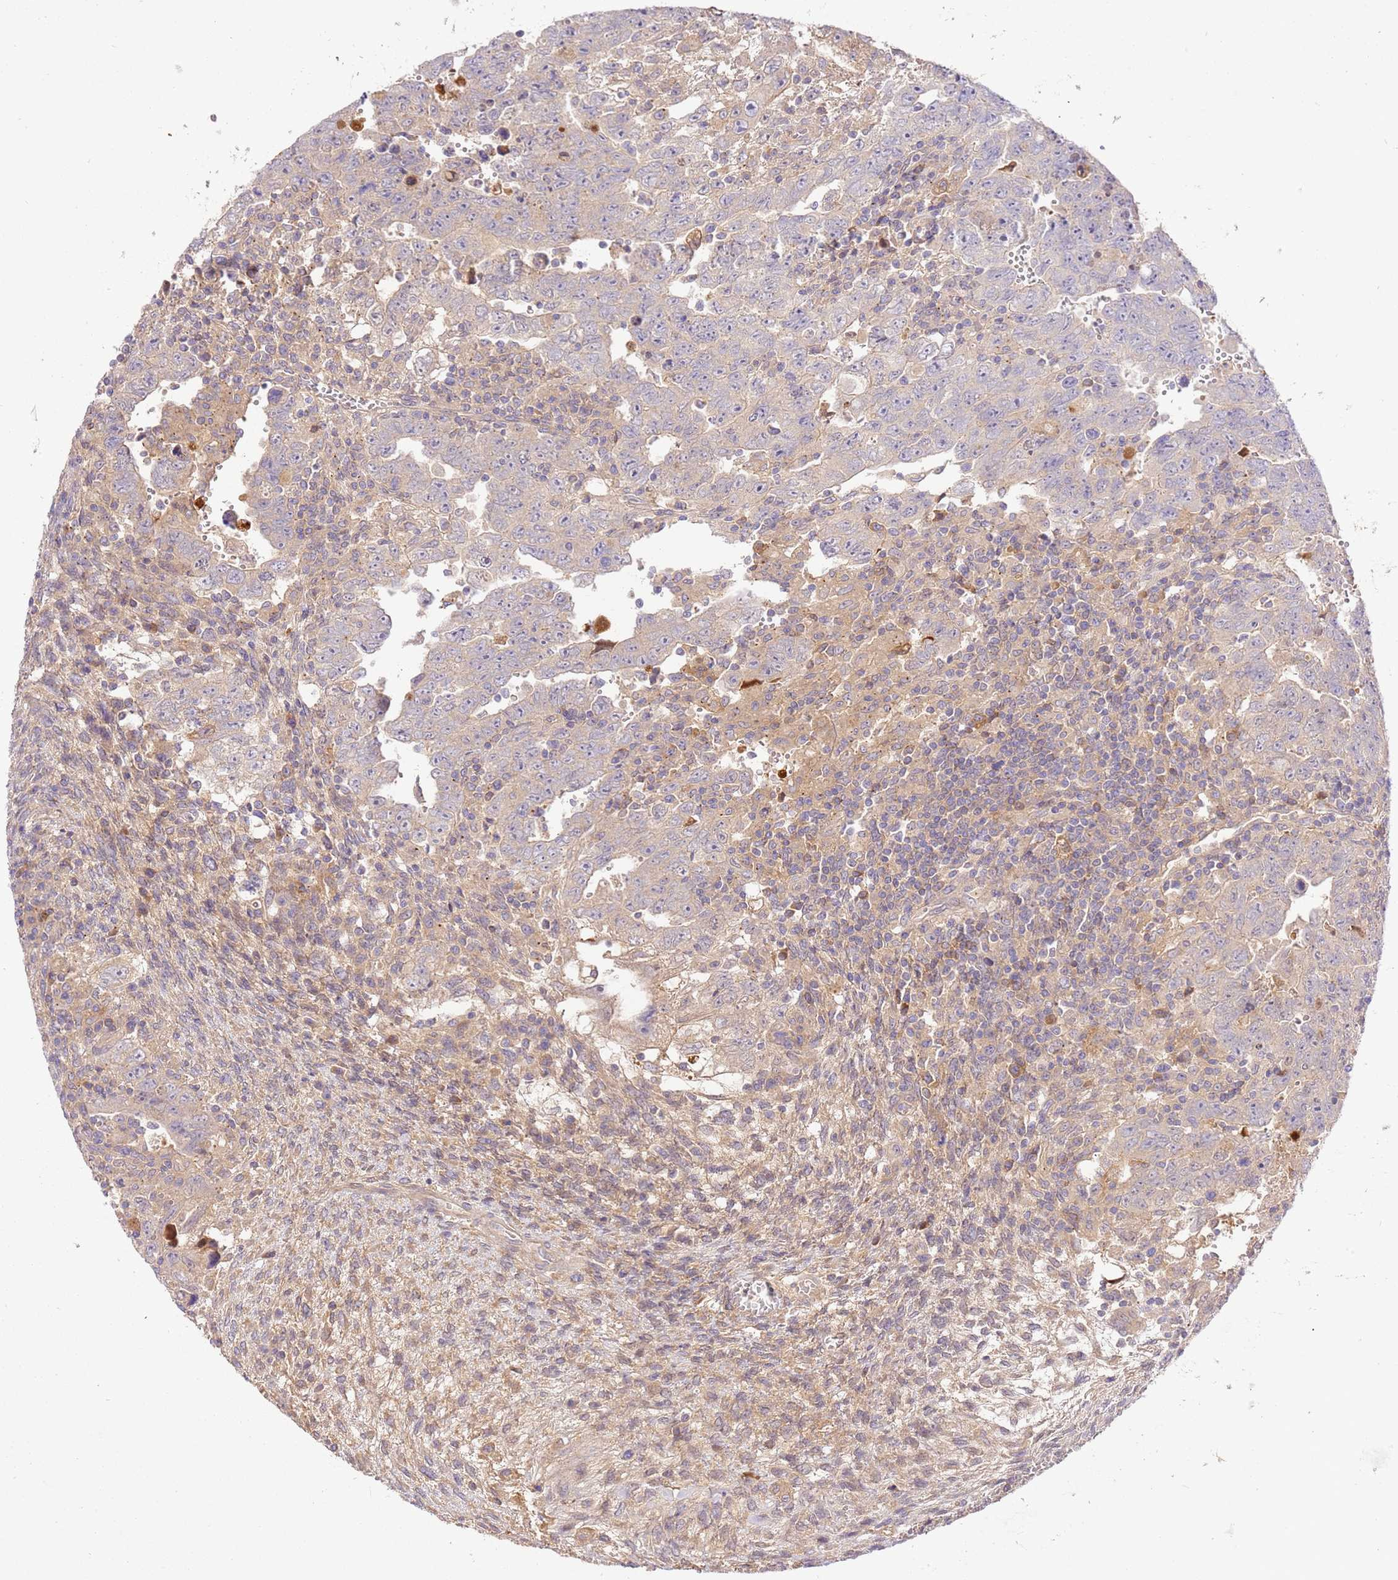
{"staining": {"intensity": "negative", "quantity": "none", "location": "none"}, "tissue": "testis cancer", "cell_type": "Tumor cells", "image_type": "cancer", "snomed": [{"axis": "morphology", "description": "Carcinoma, Embryonal, NOS"}, {"axis": "topography", "description": "Testis"}], "caption": "Testis cancer stained for a protein using immunohistochemistry exhibits no staining tumor cells.", "gene": "C8G", "patient": {"sex": "male", "age": 28}}